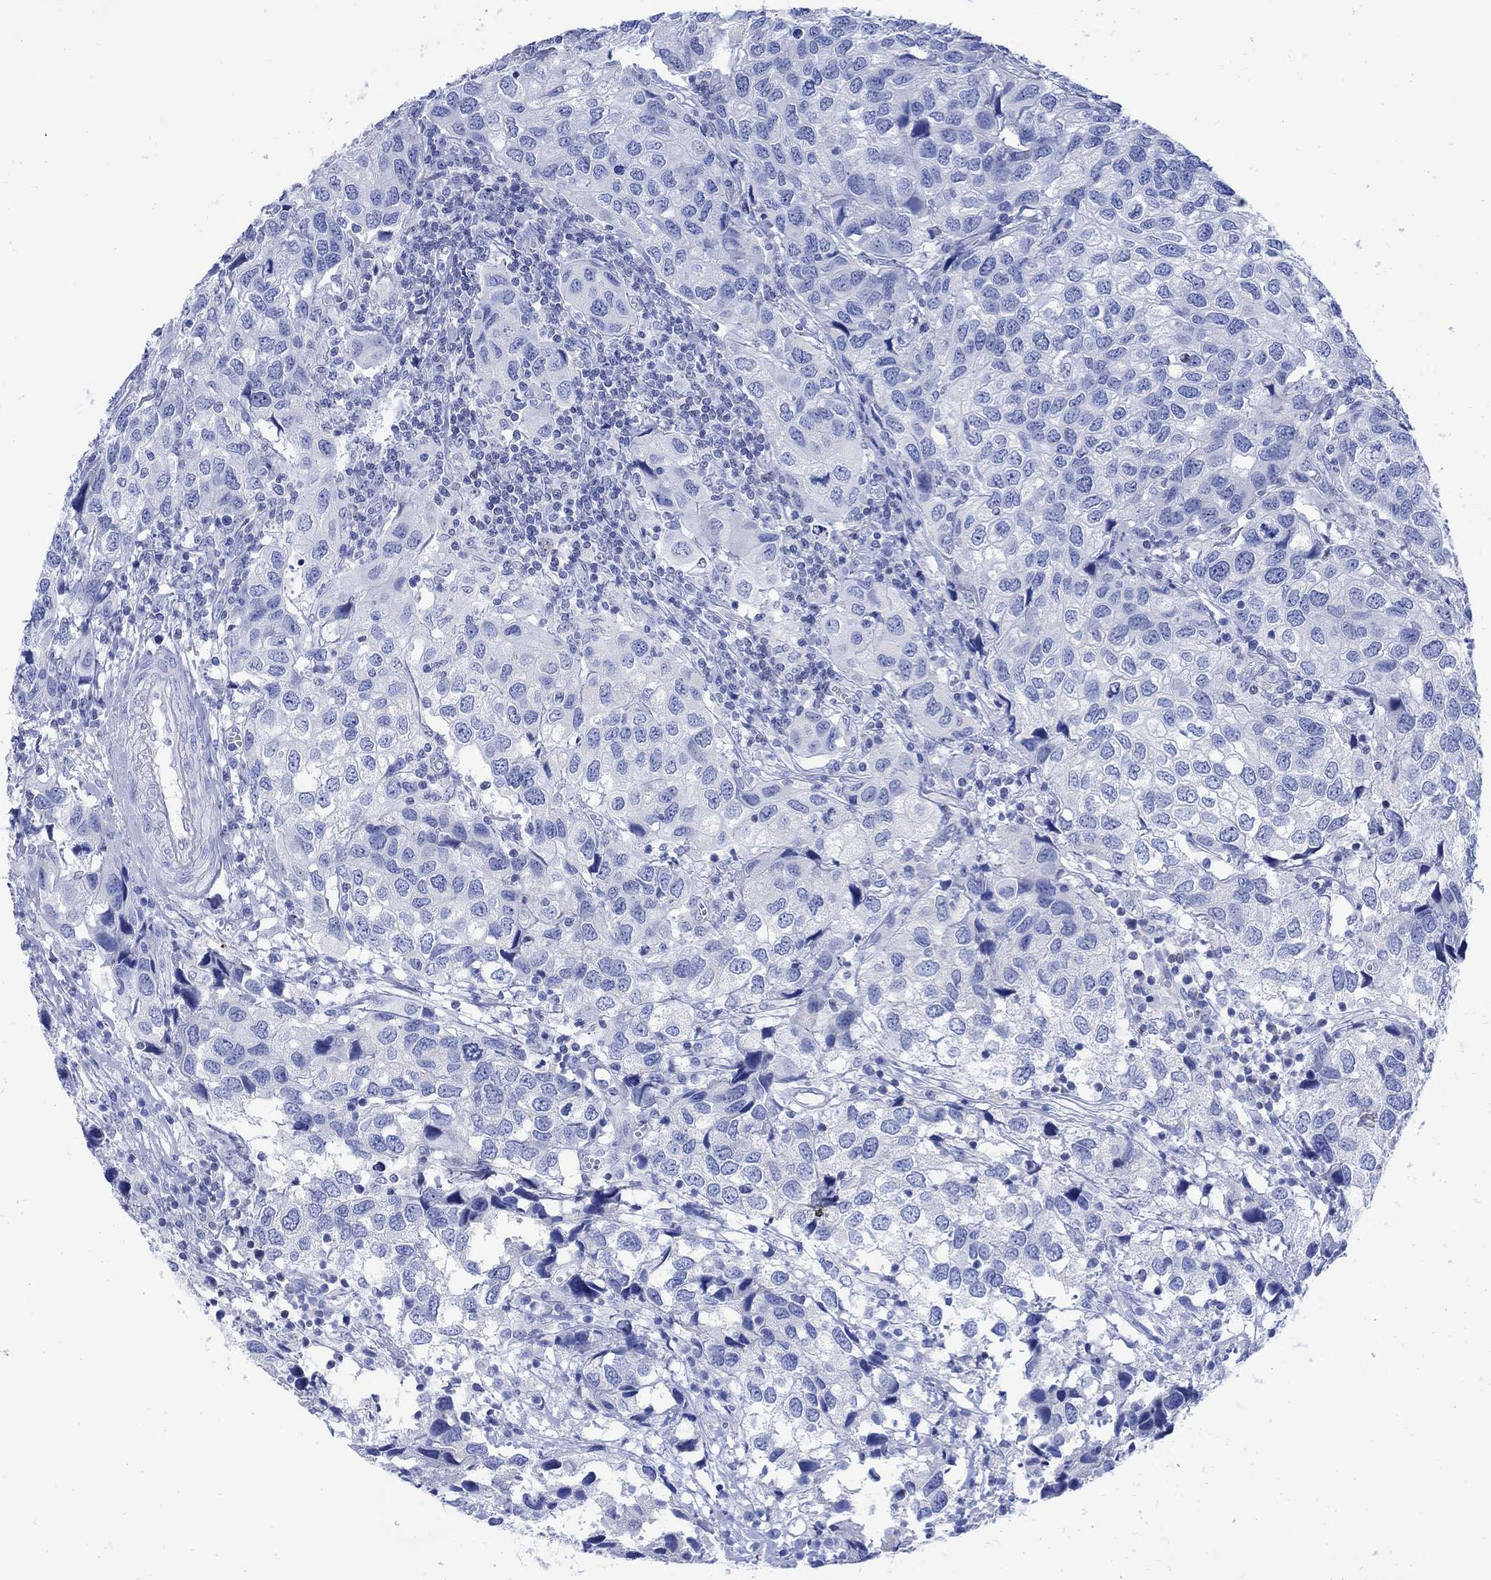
{"staining": {"intensity": "weak", "quantity": "<25%", "location": "cytoplasmic/membranous"}, "tissue": "urothelial cancer", "cell_type": "Tumor cells", "image_type": "cancer", "snomed": [{"axis": "morphology", "description": "Urothelial carcinoma, High grade"}, {"axis": "topography", "description": "Urinary bladder"}], "caption": "Tumor cells are negative for protein expression in human urothelial carcinoma (high-grade).", "gene": "CPLX2", "patient": {"sex": "male", "age": 79}}